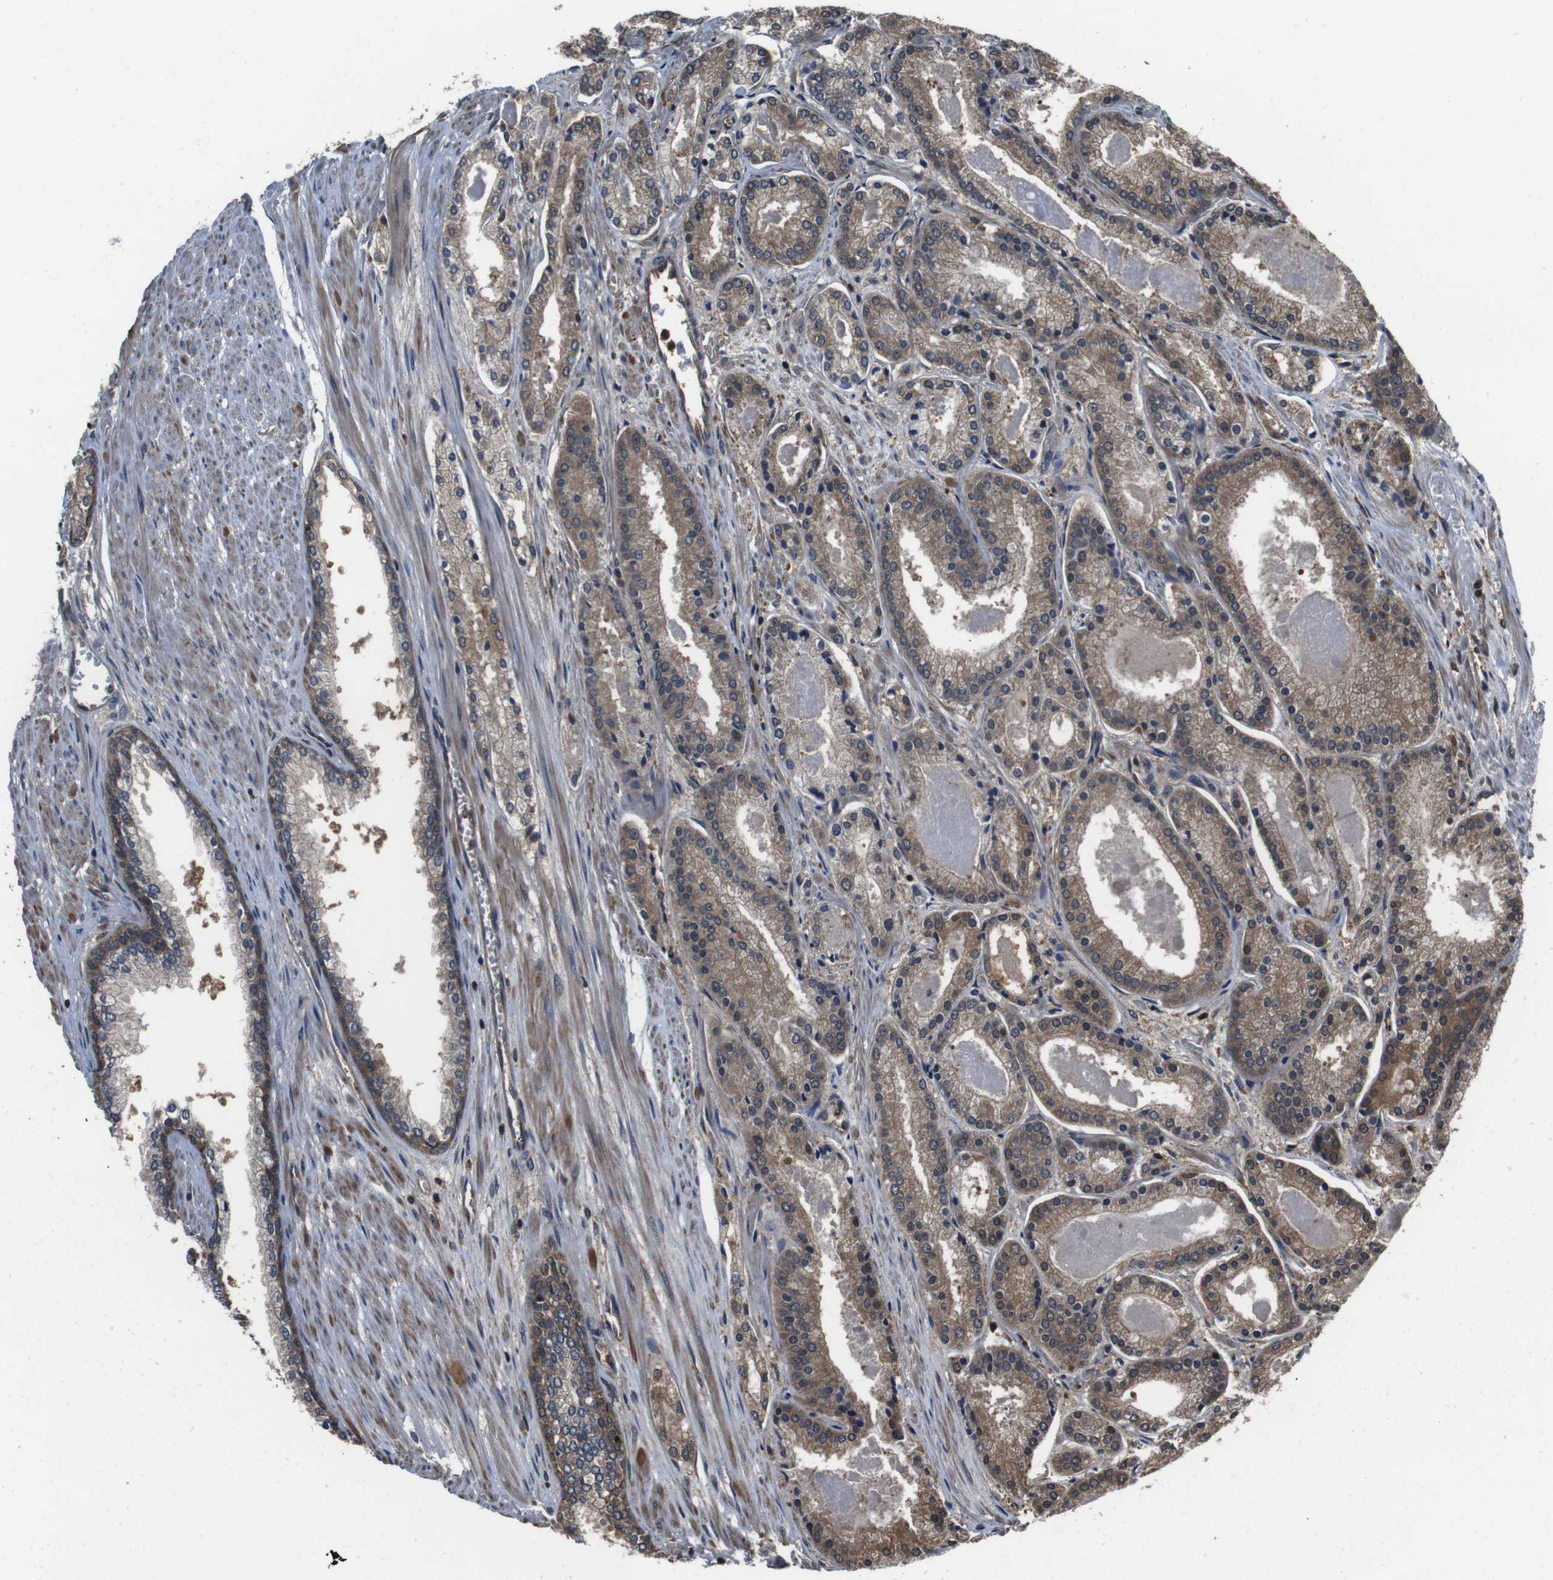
{"staining": {"intensity": "moderate", "quantity": ">75%", "location": "cytoplasmic/membranous"}, "tissue": "prostate cancer", "cell_type": "Tumor cells", "image_type": "cancer", "snomed": [{"axis": "morphology", "description": "Adenocarcinoma, Low grade"}, {"axis": "topography", "description": "Prostate"}], "caption": "Immunohistochemical staining of human prostate cancer shows medium levels of moderate cytoplasmic/membranous positivity in approximately >75% of tumor cells.", "gene": "CXCL11", "patient": {"sex": "male", "age": 59}}